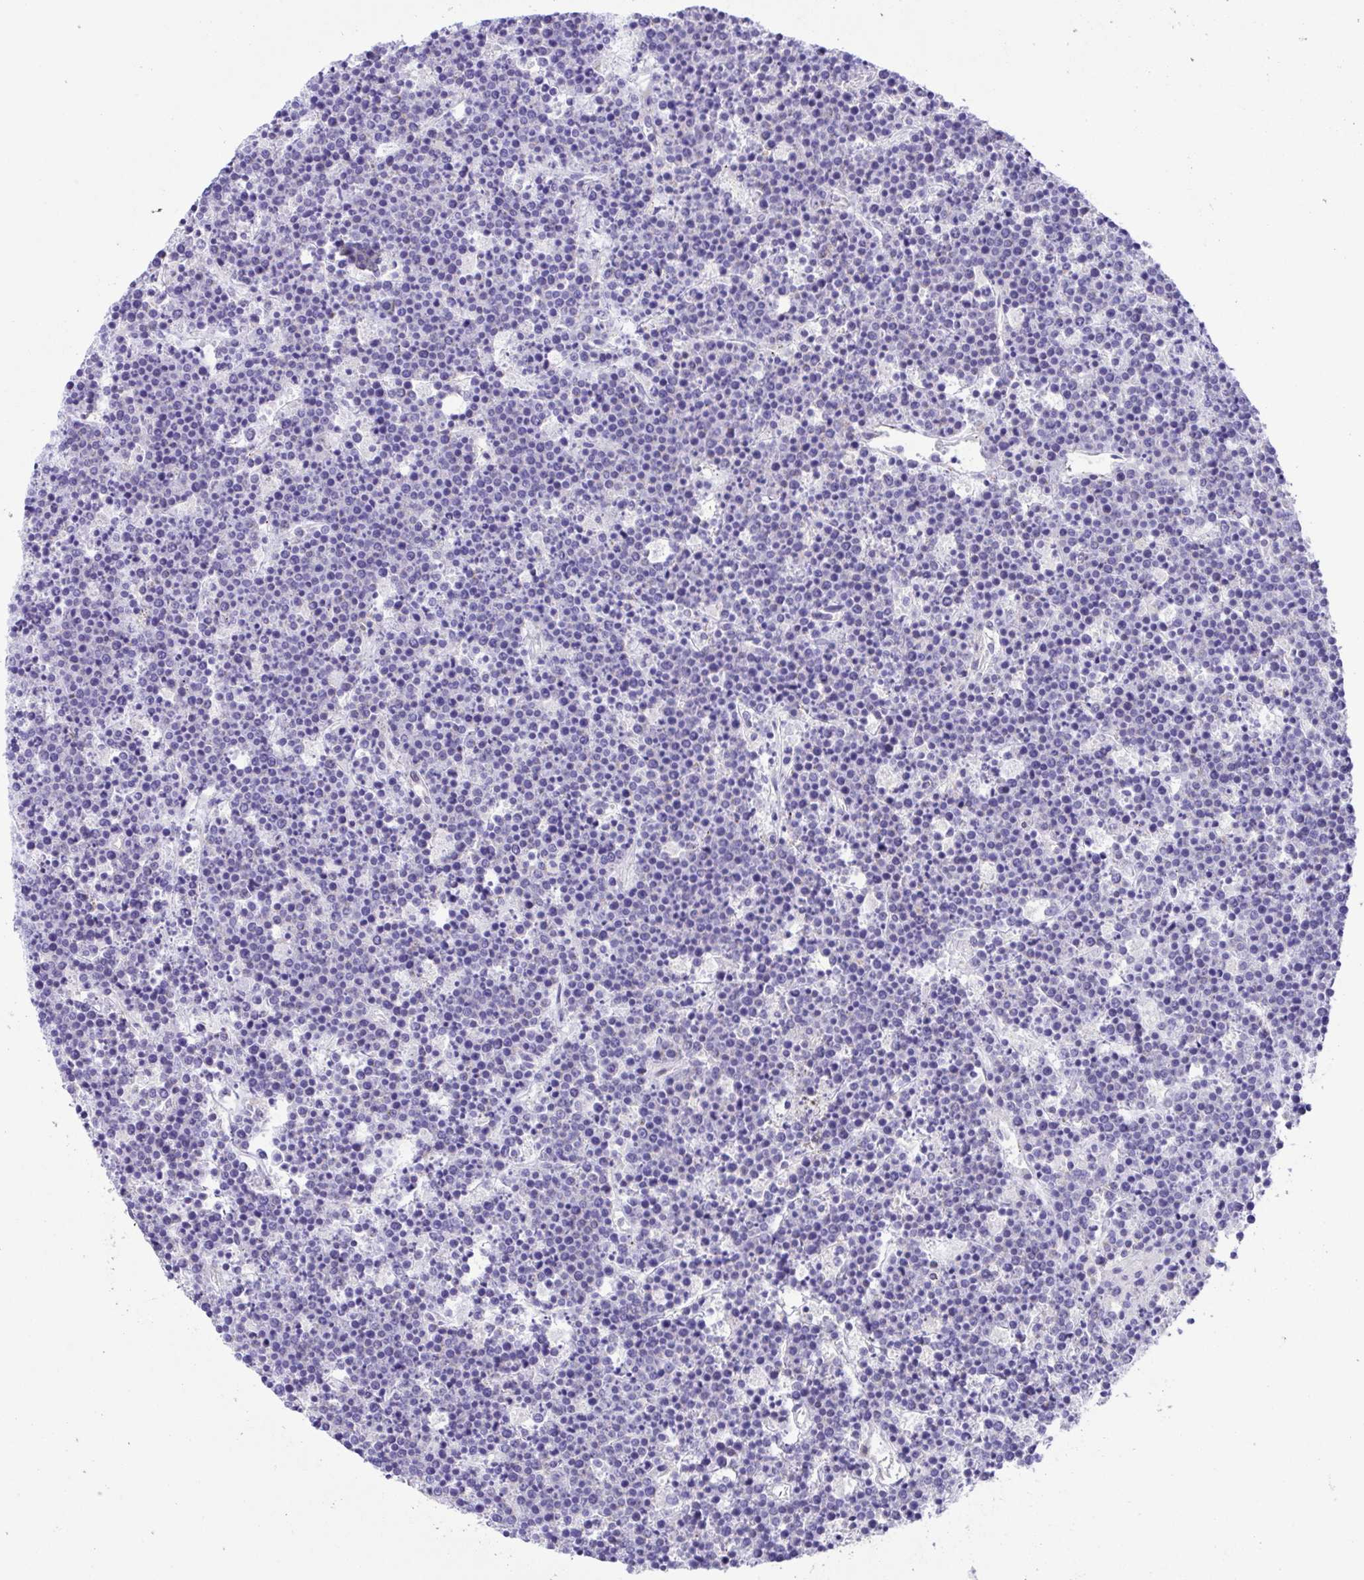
{"staining": {"intensity": "negative", "quantity": "none", "location": "none"}, "tissue": "lymphoma", "cell_type": "Tumor cells", "image_type": "cancer", "snomed": [{"axis": "morphology", "description": "Malignant lymphoma, non-Hodgkin's type, High grade"}, {"axis": "topography", "description": "Ovary"}], "caption": "The histopathology image shows no staining of tumor cells in malignant lymphoma, non-Hodgkin's type (high-grade). (DAB (3,3'-diaminobenzidine) IHC with hematoxylin counter stain).", "gene": "DCLK2", "patient": {"sex": "female", "age": 56}}